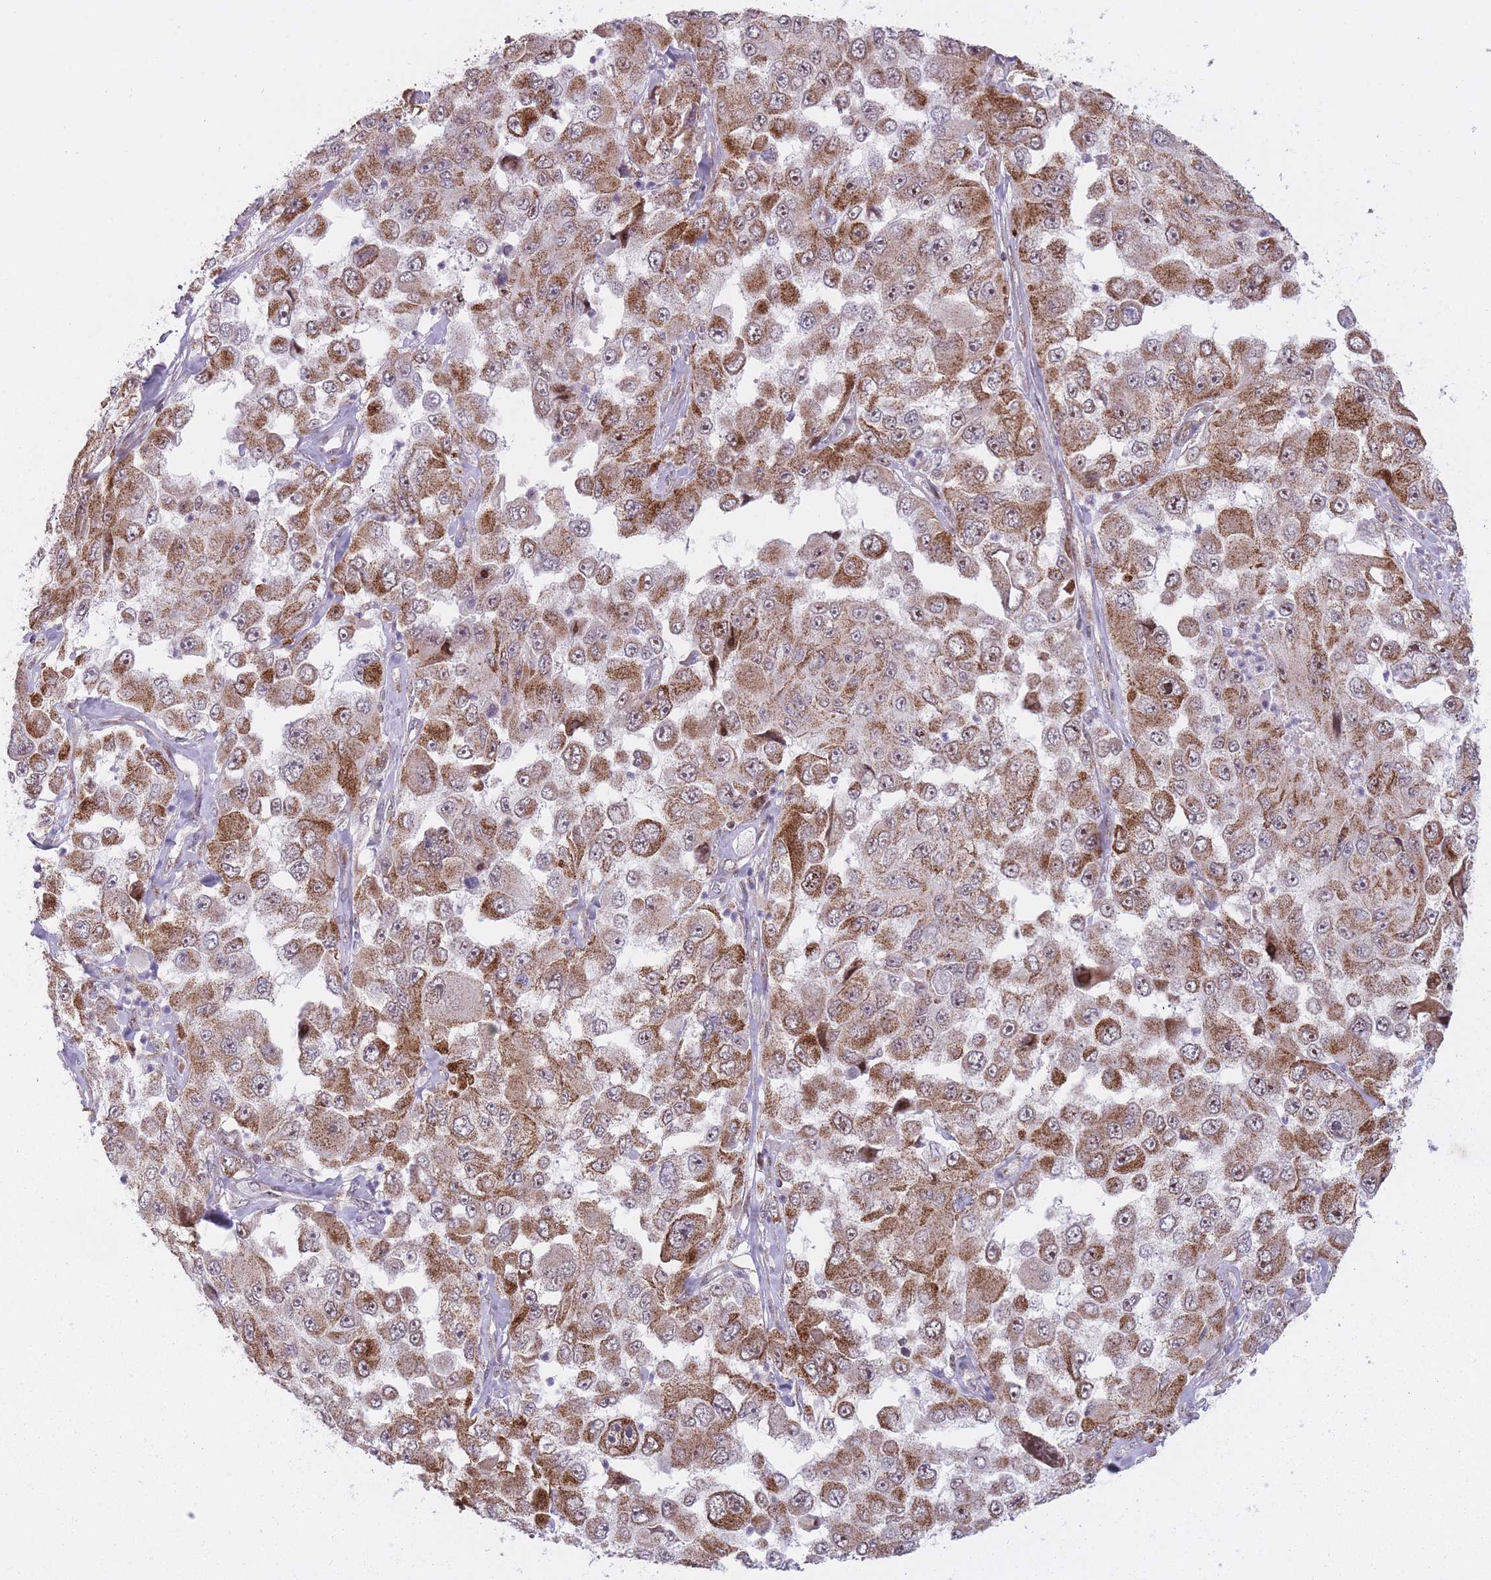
{"staining": {"intensity": "moderate", "quantity": ">75%", "location": "cytoplasmic/membranous"}, "tissue": "melanoma", "cell_type": "Tumor cells", "image_type": "cancer", "snomed": [{"axis": "morphology", "description": "Malignant melanoma, Metastatic site"}, {"axis": "topography", "description": "Lymph node"}], "caption": "Immunohistochemistry (IHC) of human melanoma demonstrates medium levels of moderate cytoplasmic/membranous expression in approximately >75% of tumor cells.", "gene": "DPYSL4", "patient": {"sex": "male", "age": 62}}